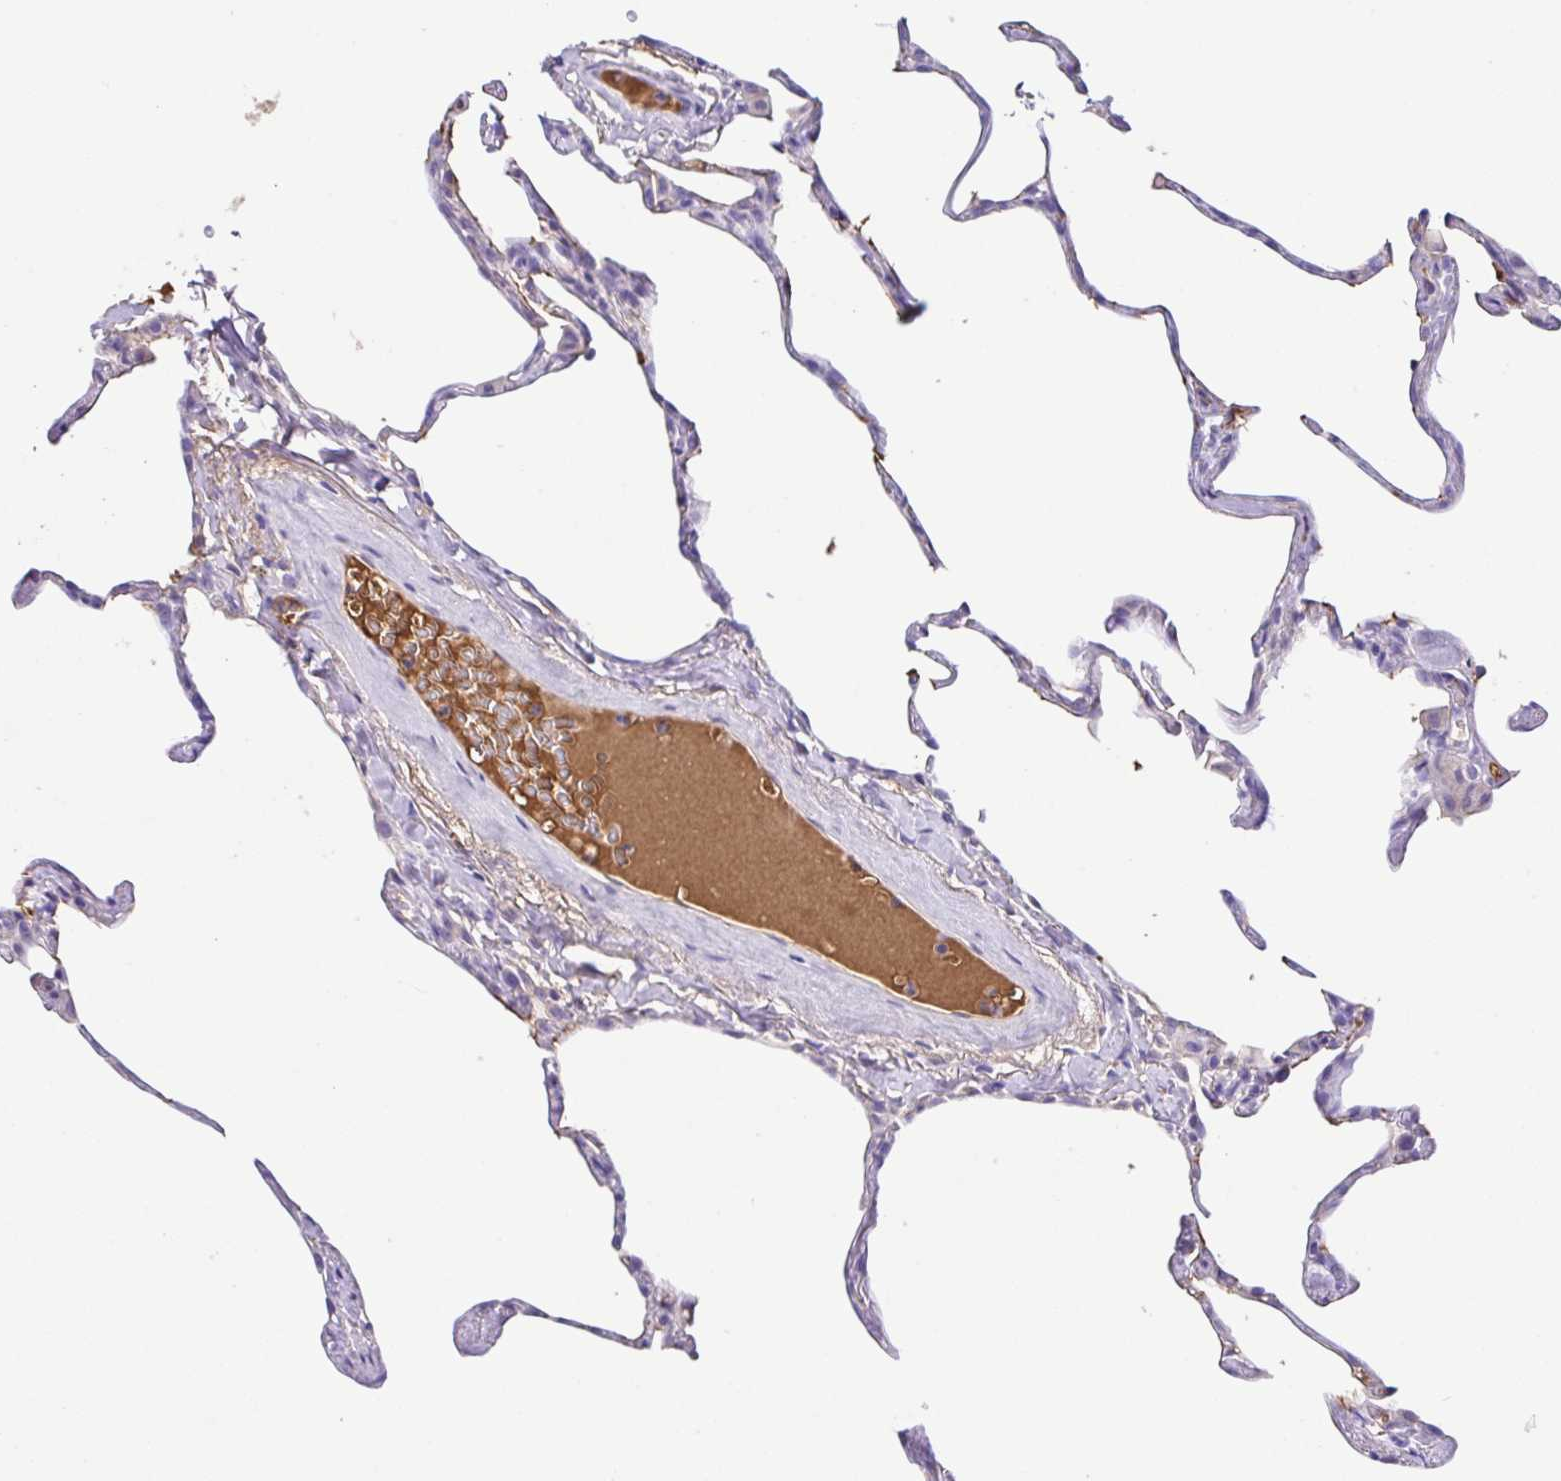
{"staining": {"intensity": "negative", "quantity": "none", "location": "none"}, "tissue": "lung", "cell_type": "Alveolar cells", "image_type": "normal", "snomed": [{"axis": "morphology", "description": "Normal tissue, NOS"}, {"axis": "topography", "description": "Lung"}], "caption": "High power microscopy histopathology image of an IHC photomicrograph of benign lung, revealing no significant positivity in alveolar cells.", "gene": "IGFL1", "patient": {"sex": "male", "age": 65}}